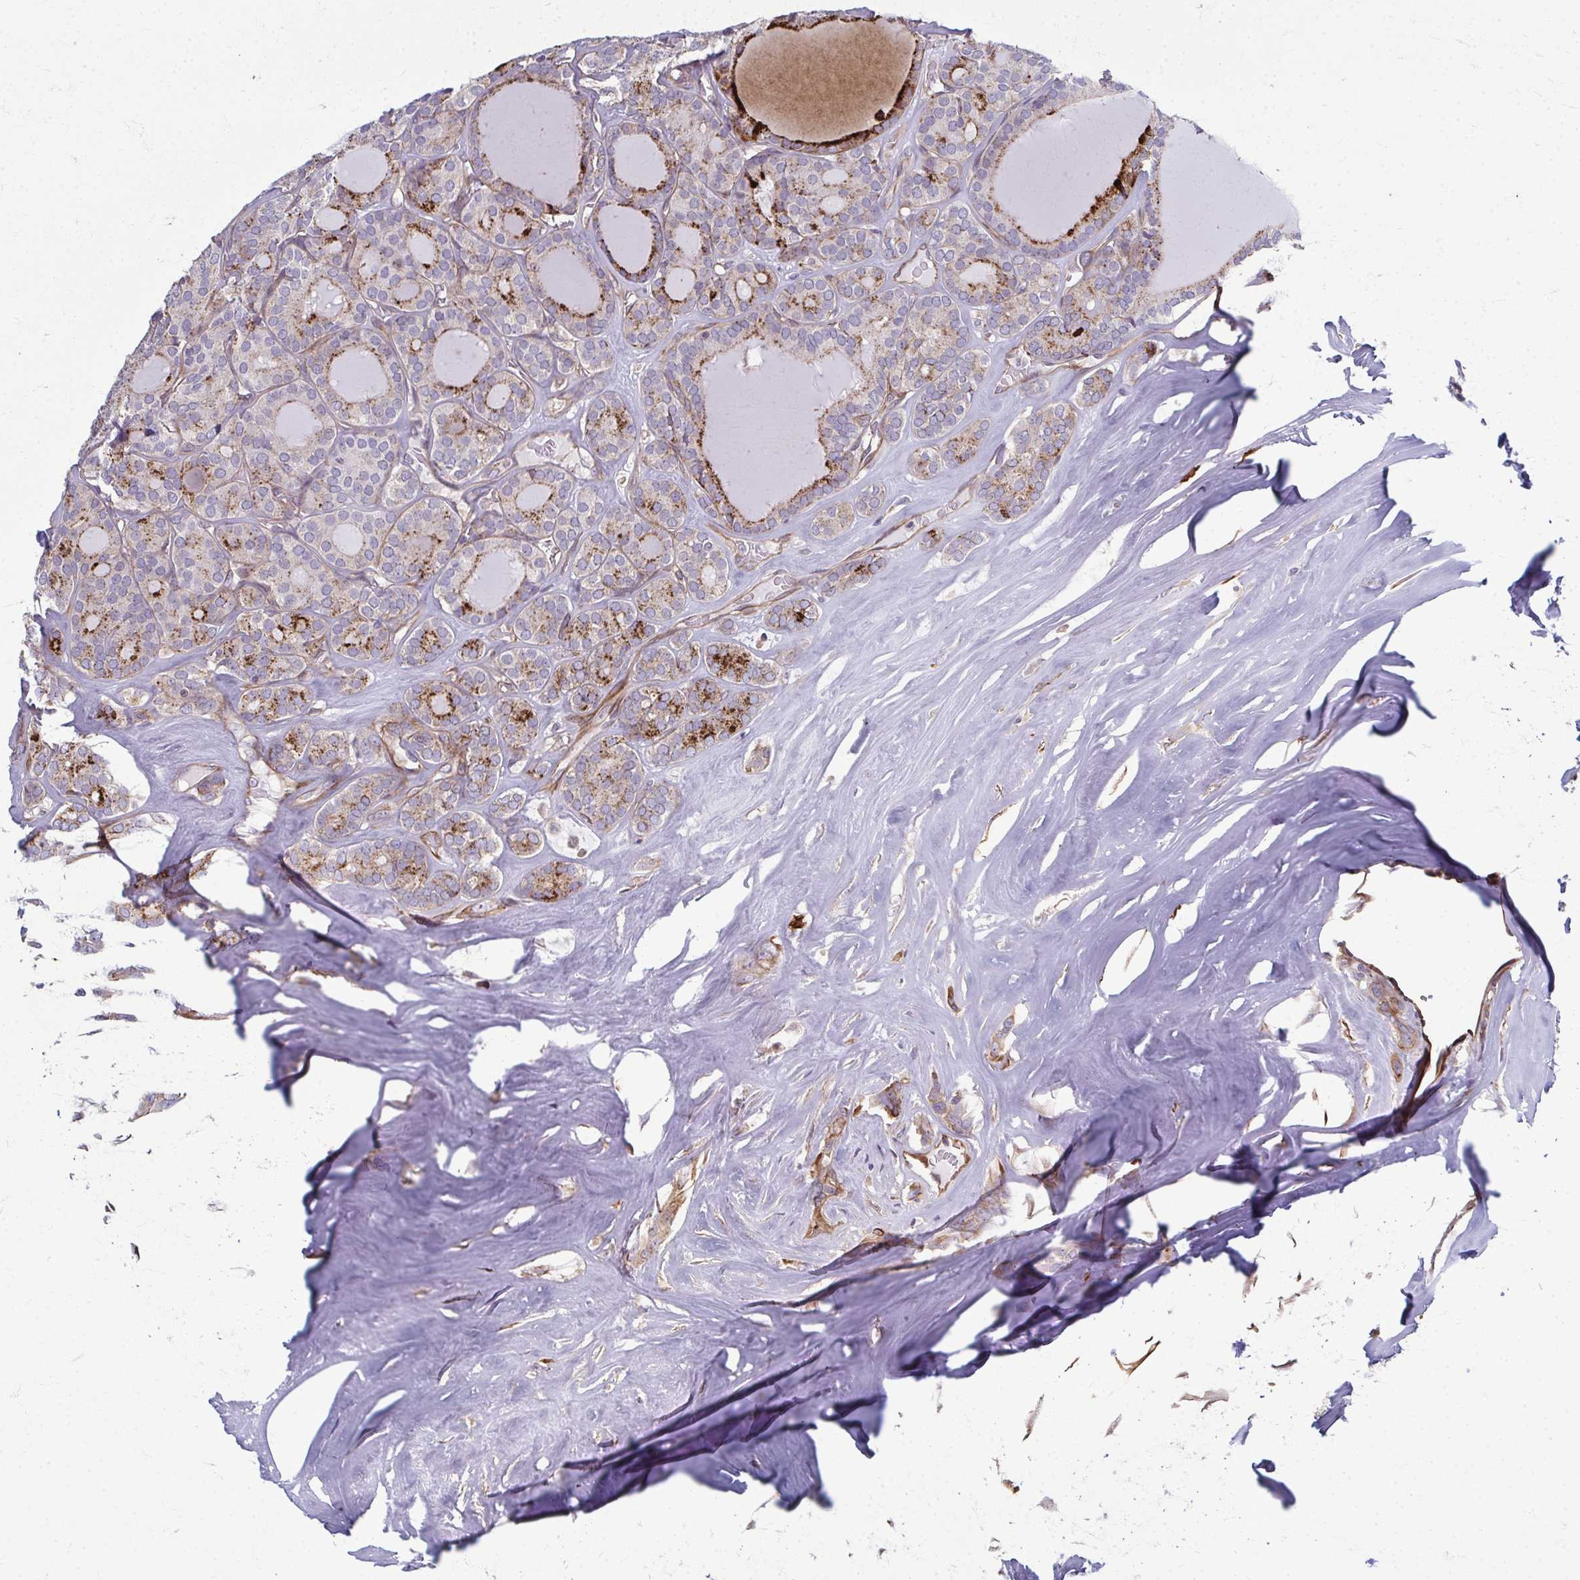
{"staining": {"intensity": "strong", "quantity": "<25%", "location": "cytoplasmic/membranous"}, "tissue": "thyroid cancer", "cell_type": "Tumor cells", "image_type": "cancer", "snomed": [{"axis": "morphology", "description": "Follicular adenoma carcinoma, NOS"}, {"axis": "topography", "description": "Thyroid gland"}], "caption": "Thyroid cancer stained with a brown dye displays strong cytoplasmic/membranous positive staining in about <25% of tumor cells.", "gene": "EID2B", "patient": {"sex": "male", "age": 74}}